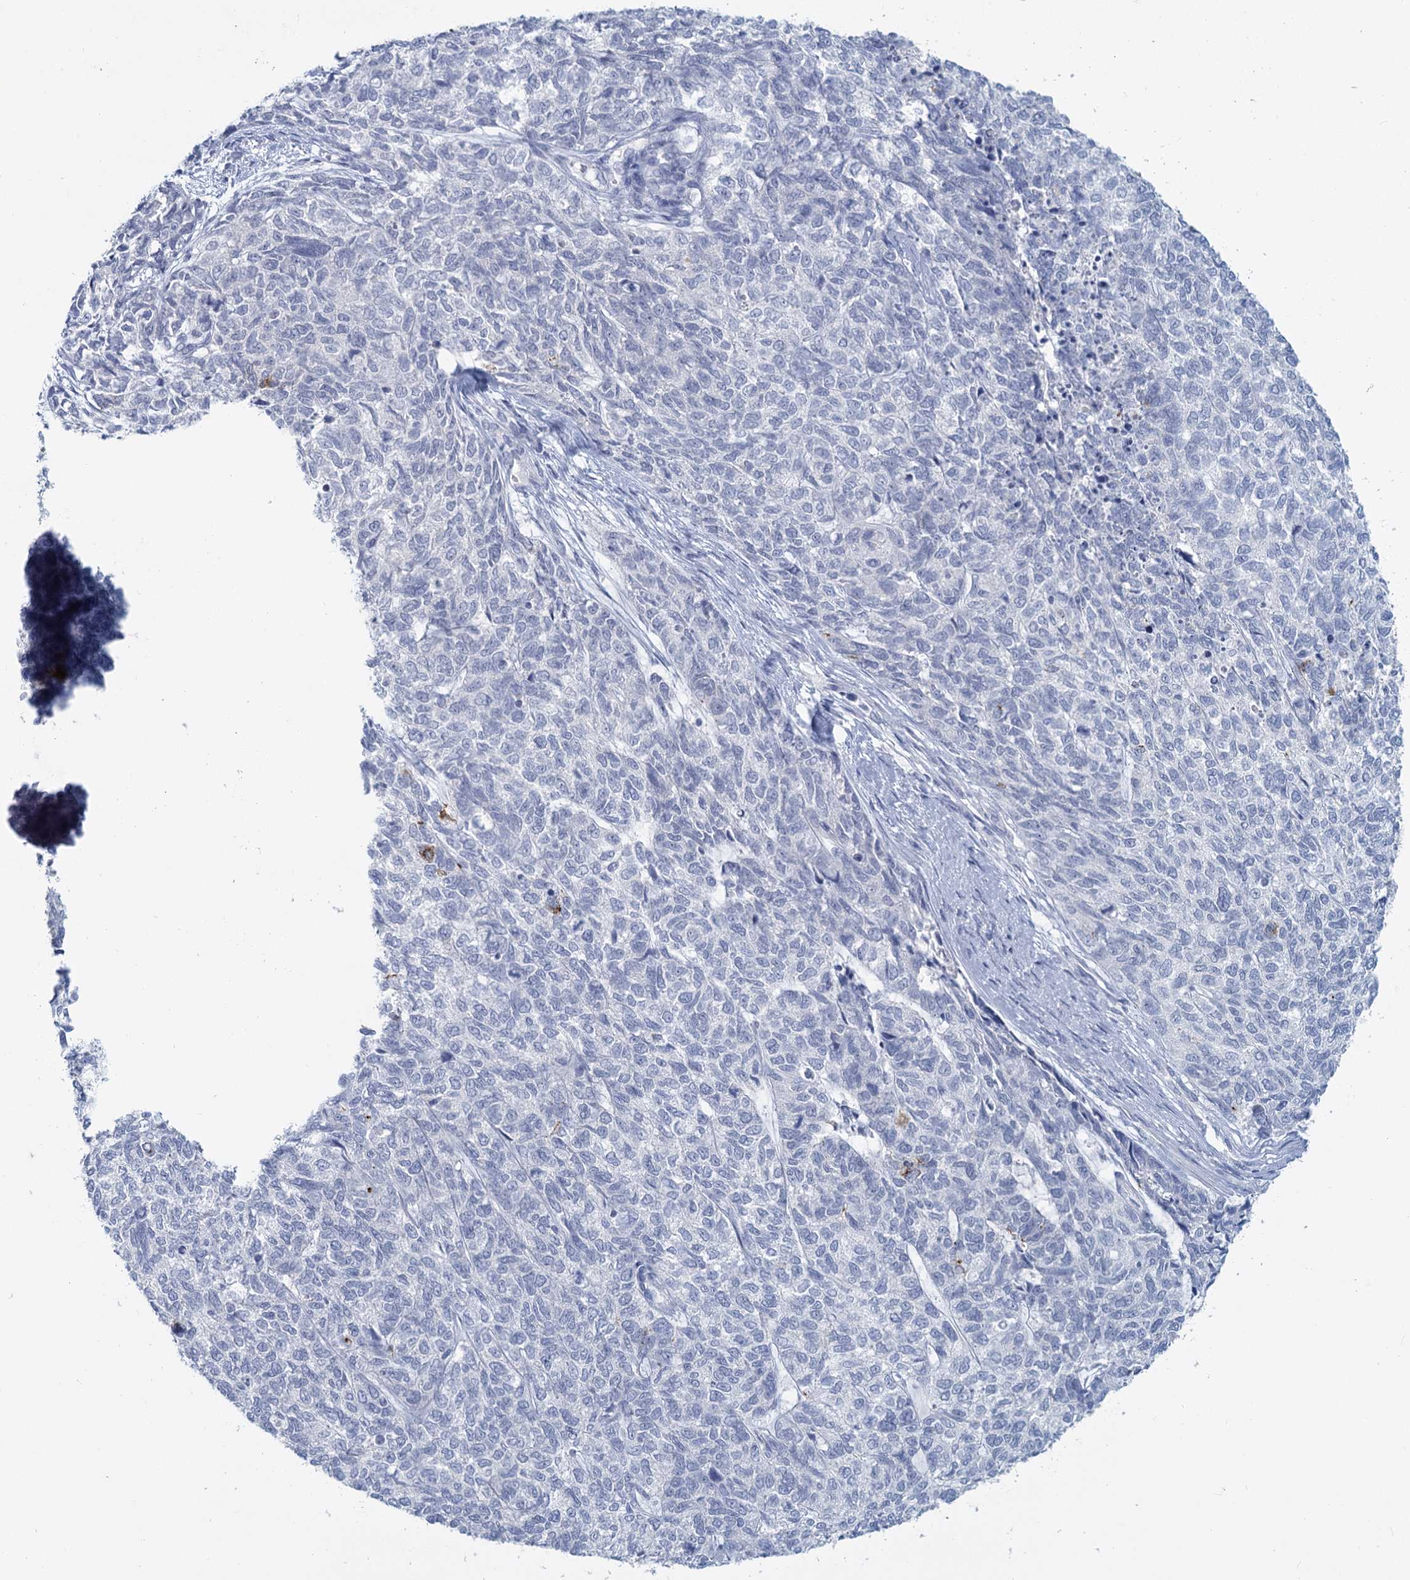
{"staining": {"intensity": "negative", "quantity": "none", "location": "none"}, "tissue": "cervical cancer", "cell_type": "Tumor cells", "image_type": "cancer", "snomed": [{"axis": "morphology", "description": "Squamous cell carcinoma, NOS"}, {"axis": "topography", "description": "Cervix"}], "caption": "Squamous cell carcinoma (cervical) was stained to show a protein in brown. There is no significant expression in tumor cells.", "gene": "CHGA", "patient": {"sex": "female", "age": 63}}